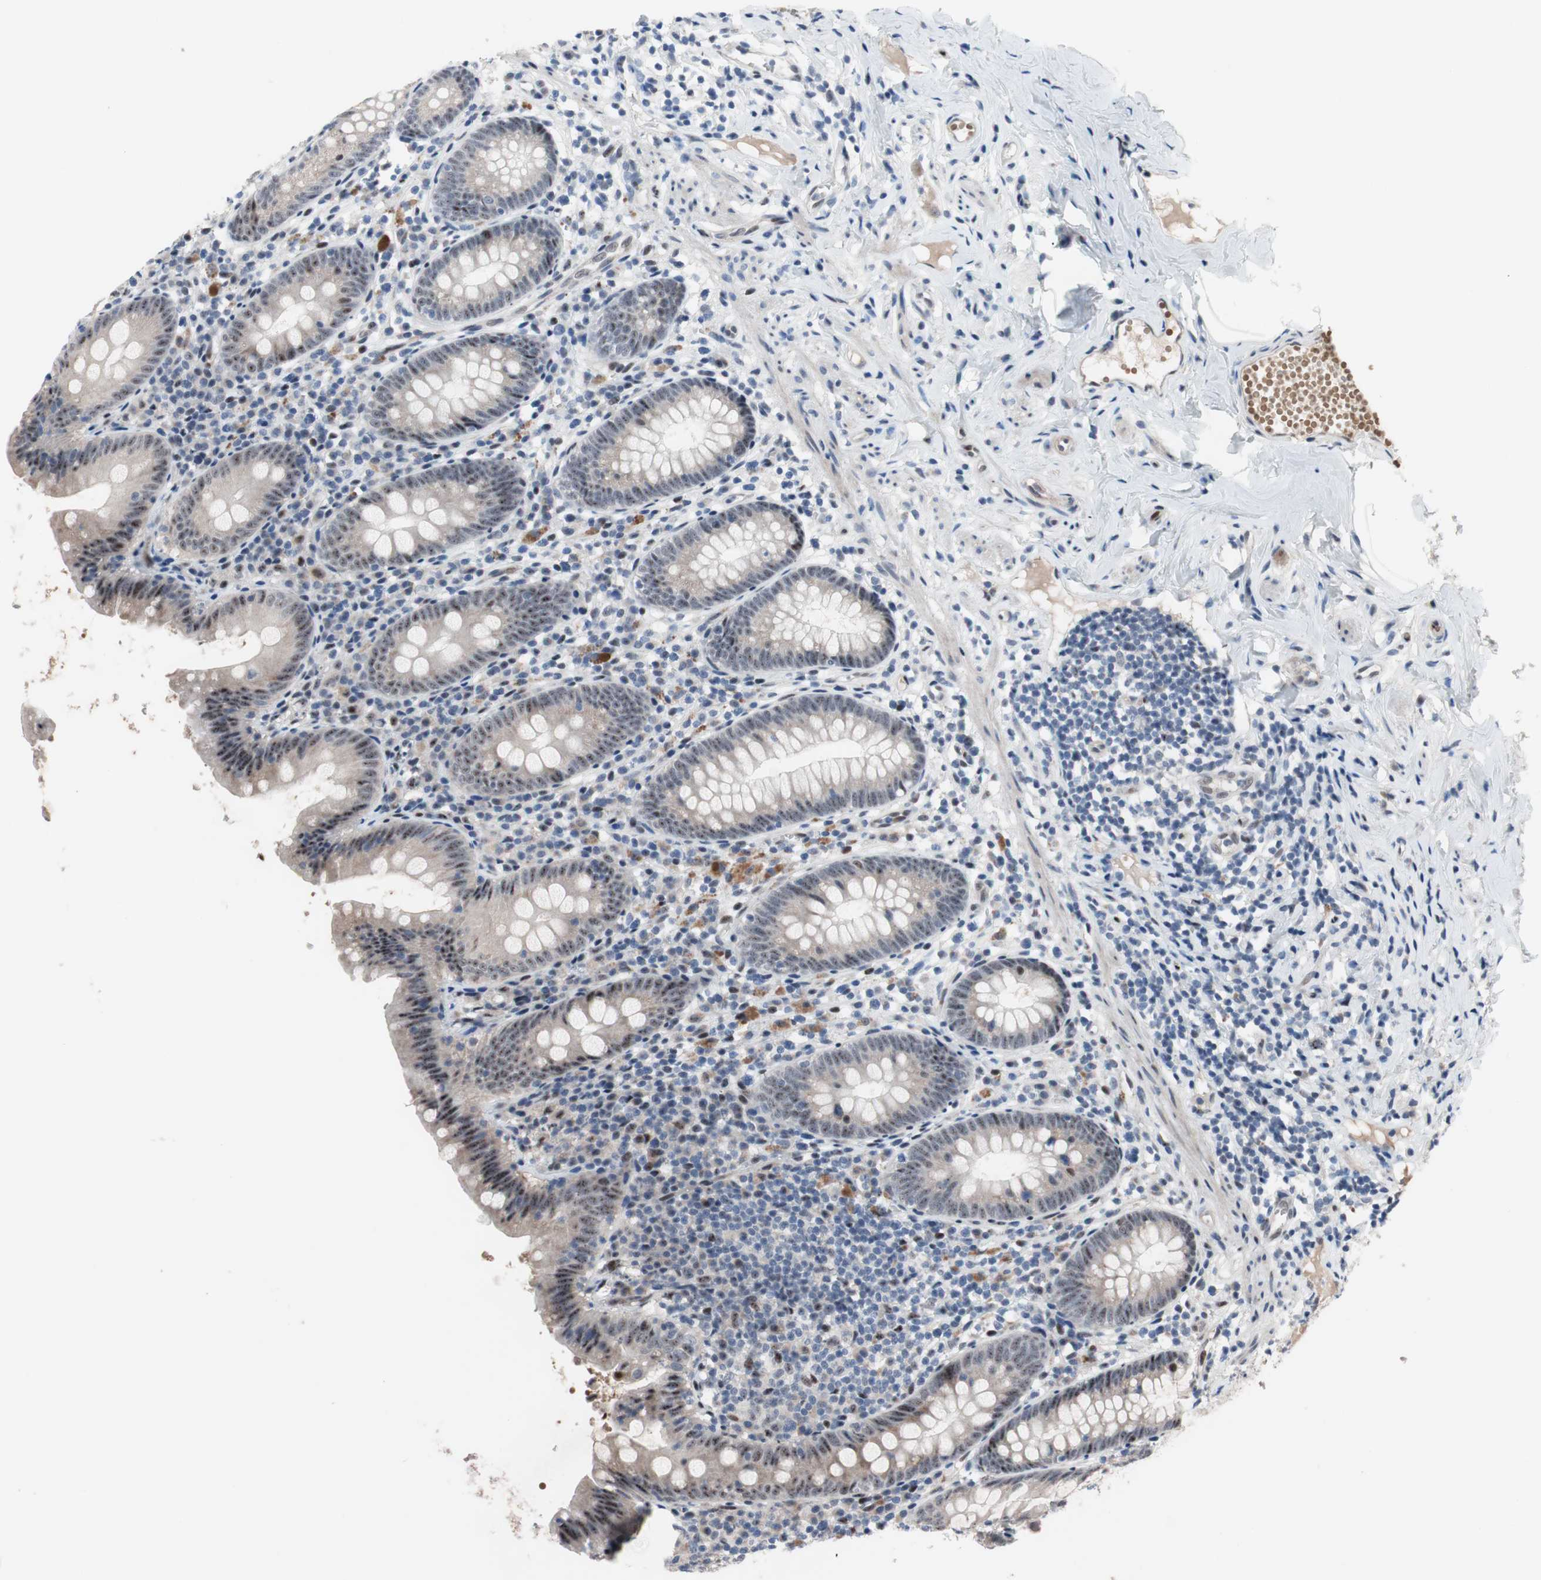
{"staining": {"intensity": "moderate", "quantity": "<25%", "location": "cytoplasmic/membranous,nuclear"}, "tissue": "appendix", "cell_type": "Glandular cells", "image_type": "normal", "snomed": [{"axis": "morphology", "description": "Normal tissue, NOS"}, {"axis": "topography", "description": "Appendix"}], "caption": "A brown stain shows moderate cytoplasmic/membranous,nuclear staining of a protein in glandular cells of benign appendix. (Brightfield microscopy of DAB IHC at high magnification).", "gene": "PINX1", "patient": {"sex": "male", "age": 52}}